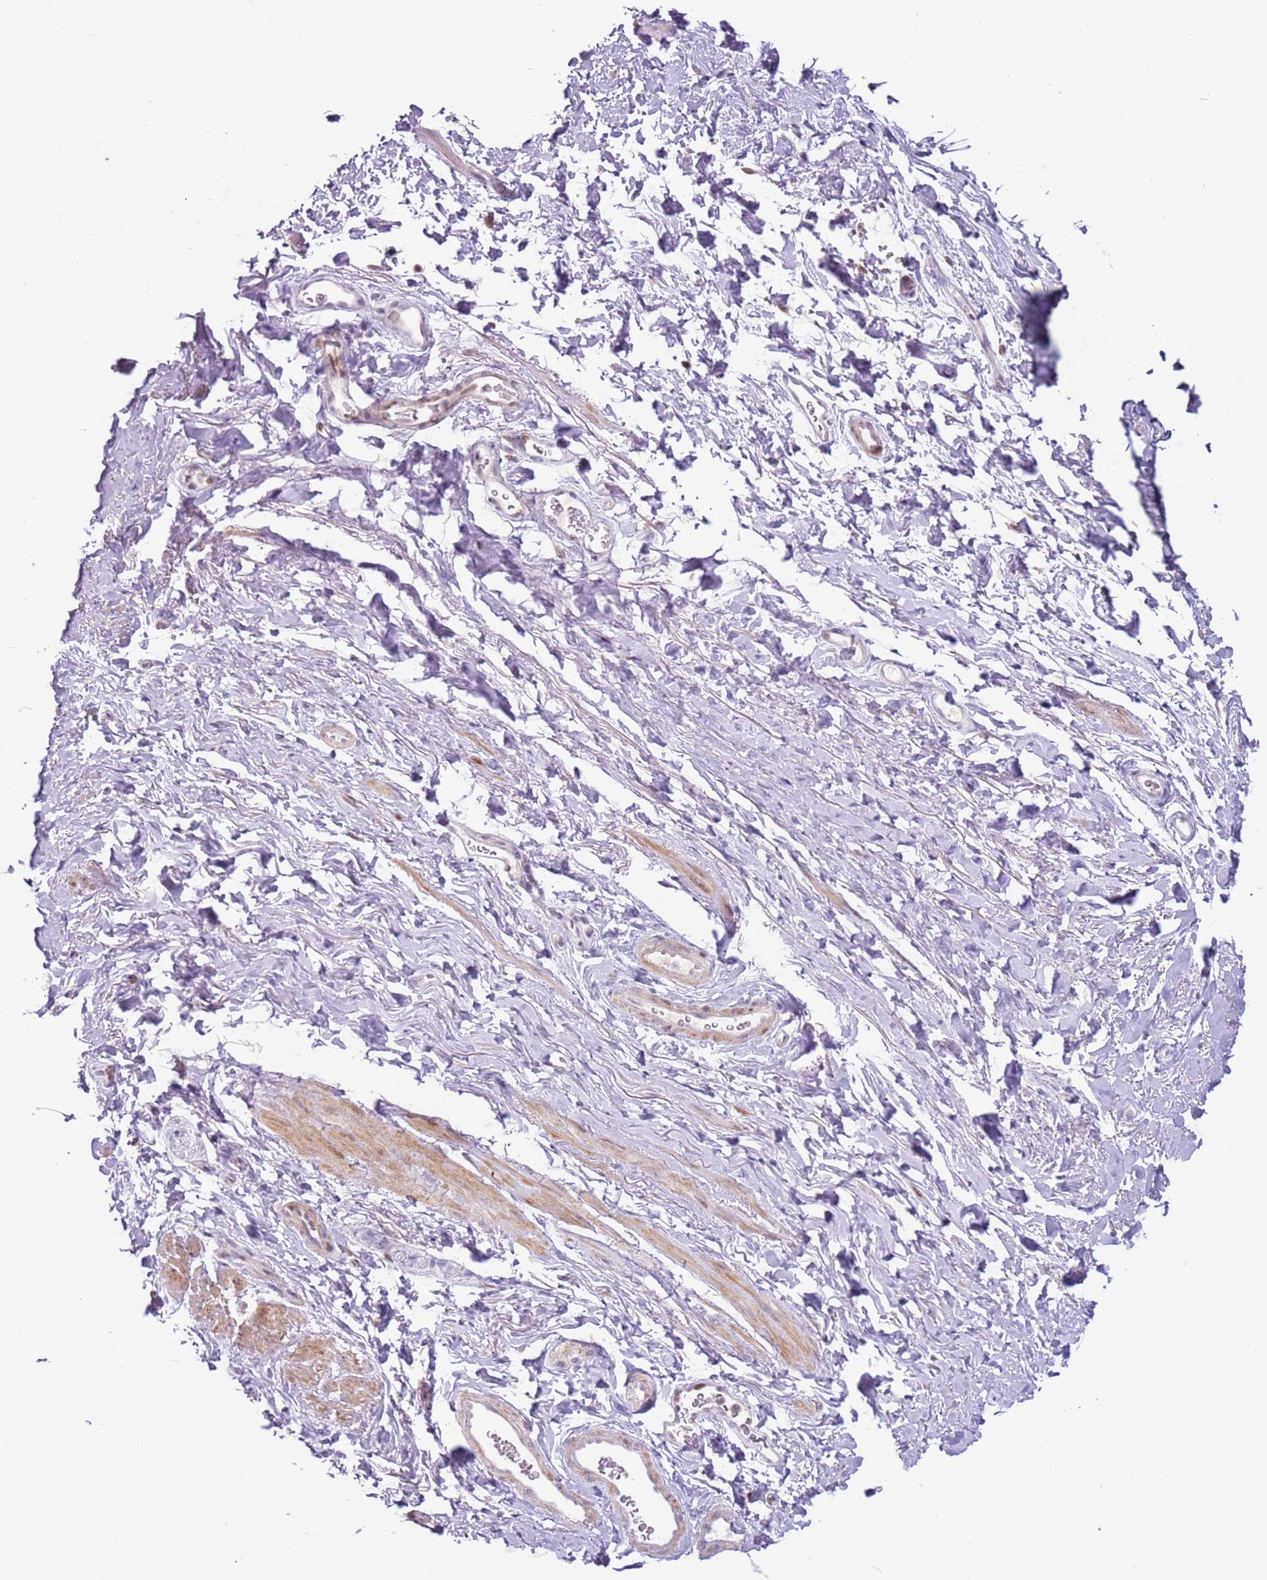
{"staining": {"intensity": "moderate", "quantity": "<25%", "location": "nuclear"}, "tissue": "smooth muscle", "cell_type": "Smooth muscle cells", "image_type": "normal", "snomed": [{"axis": "morphology", "description": "Normal tissue, NOS"}, {"axis": "topography", "description": "Smooth muscle"}, {"axis": "topography", "description": "Peripheral nerve tissue"}], "caption": "Immunohistochemical staining of benign human smooth muscle demonstrates <25% levels of moderate nuclear protein expression in about <25% of smooth muscle cells.", "gene": "MLLT11", "patient": {"sex": "male", "age": 69}}